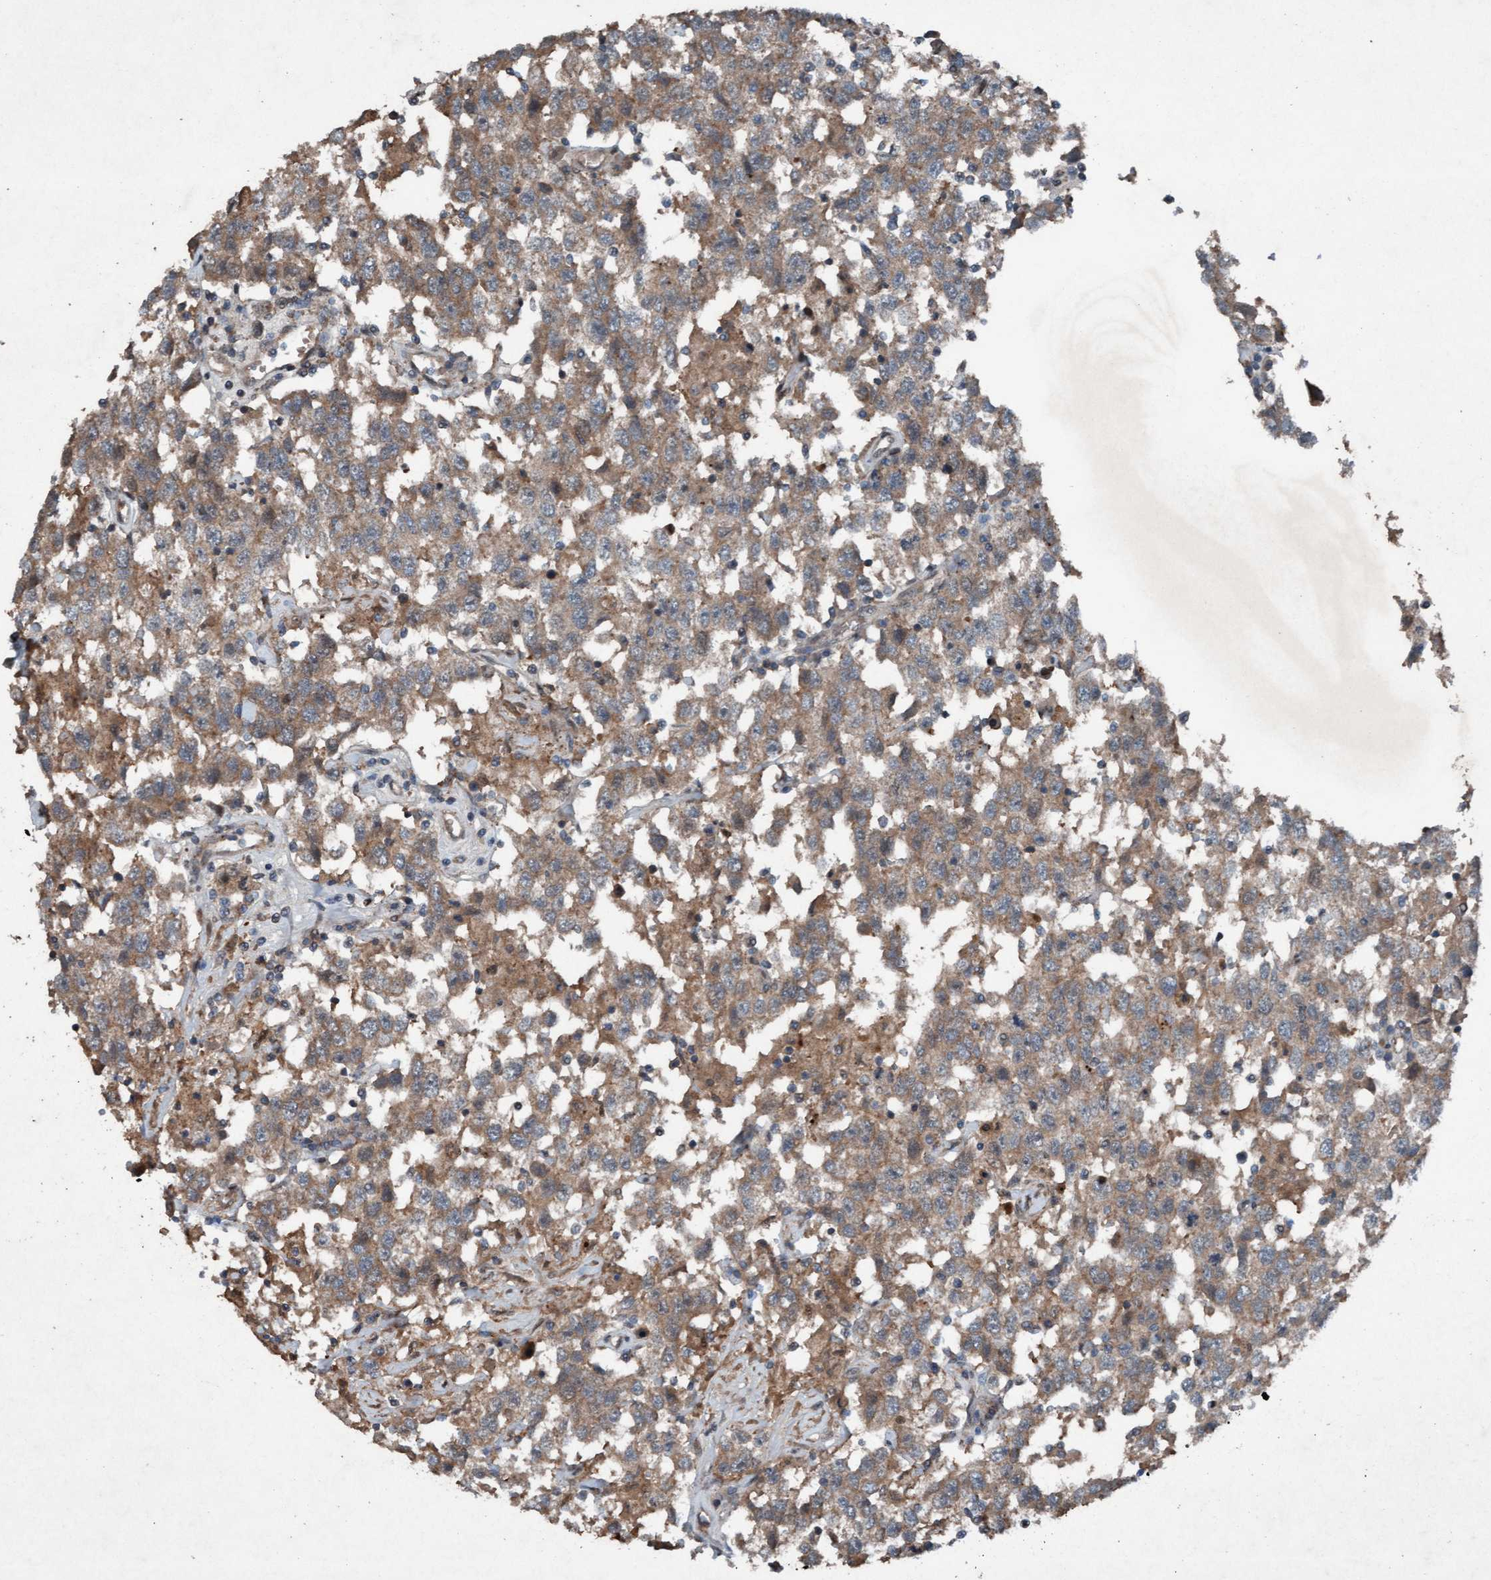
{"staining": {"intensity": "moderate", "quantity": ">75%", "location": "cytoplasmic/membranous"}, "tissue": "testis cancer", "cell_type": "Tumor cells", "image_type": "cancer", "snomed": [{"axis": "morphology", "description": "Seminoma, NOS"}, {"axis": "topography", "description": "Testis"}], "caption": "Testis seminoma stained with immunohistochemistry demonstrates moderate cytoplasmic/membranous expression in about >75% of tumor cells.", "gene": "PLXNB2", "patient": {"sex": "male", "age": 41}}